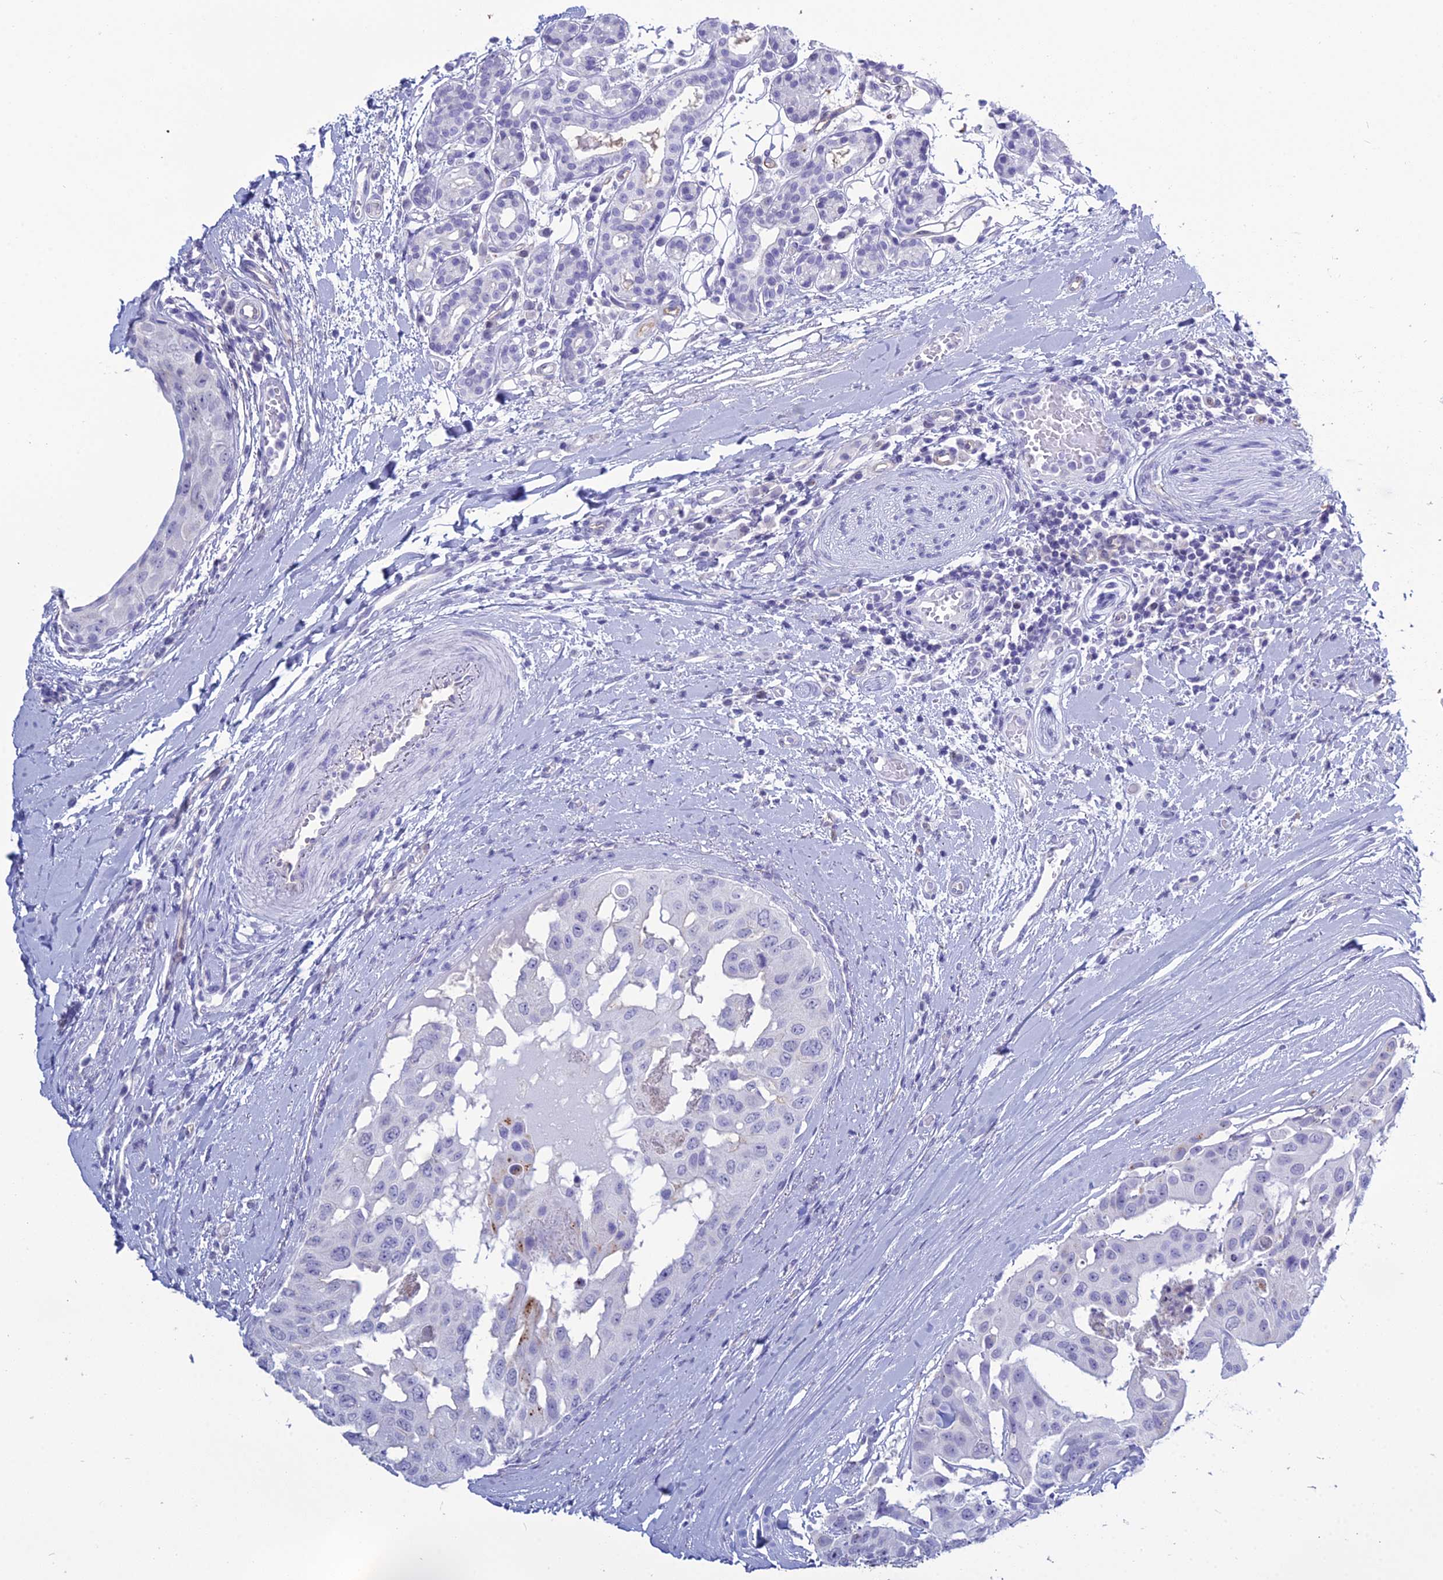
{"staining": {"intensity": "negative", "quantity": "none", "location": "none"}, "tissue": "head and neck cancer", "cell_type": "Tumor cells", "image_type": "cancer", "snomed": [{"axis": "morphology", "description": "Adenocarcinoma, NOS"}, {"axis": "morphology", "description": "Adenocarcinoma, metastatic, NOS"}, {"axis": "topography", "description": "Head-Neck"}], "caption": "An immunohistochemistry (IHC) image of adenocarcinoma (head and neck) is shown. There is no staining in tumor cells of adenocarcinoma (head and neck).", "gene": "ACE", "patient": {"sex": "male", "age": 75}}